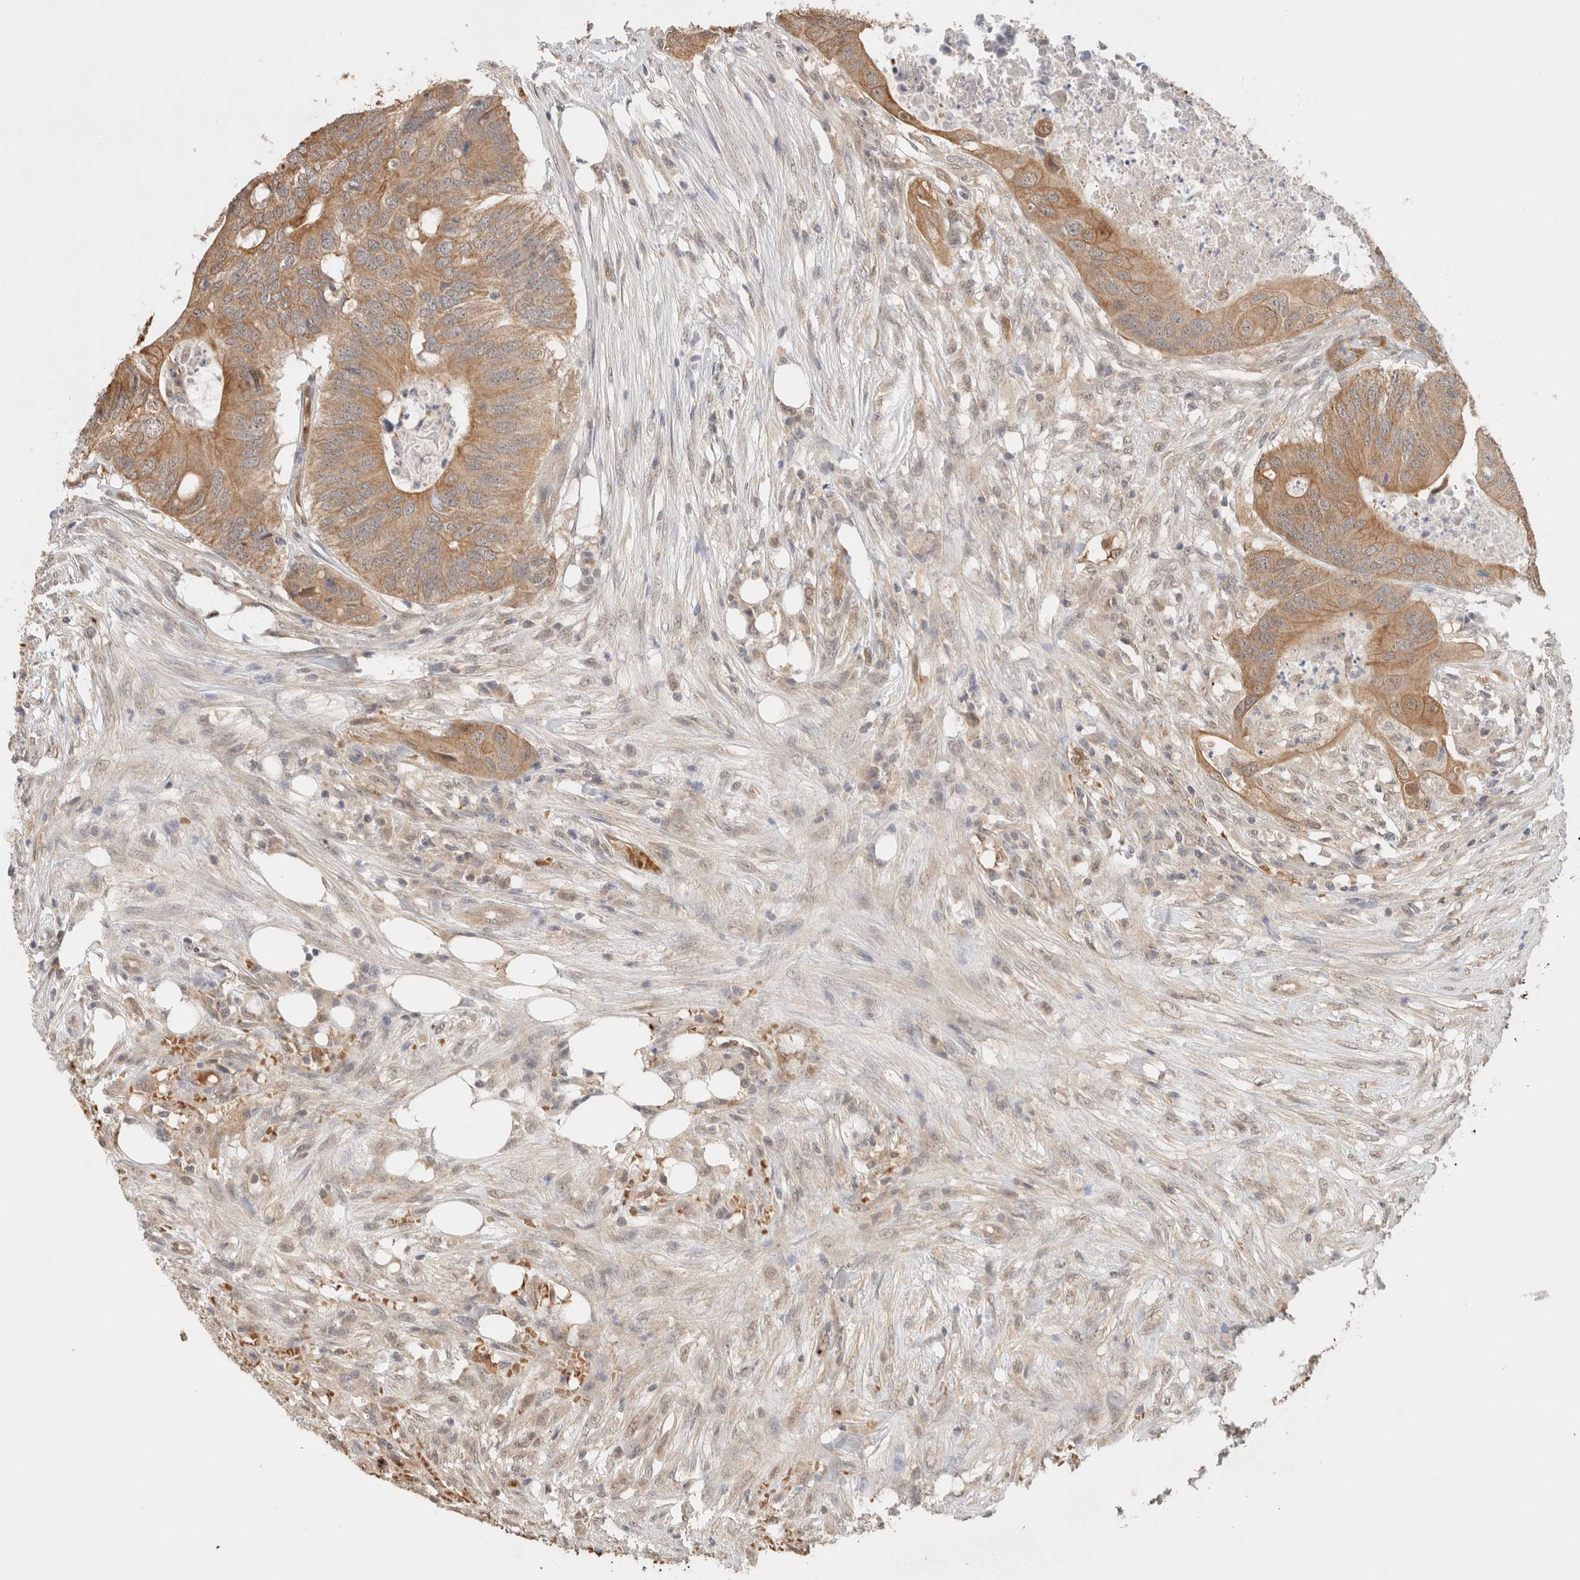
{"staining": {"intensity": "moderate", "quantity": ">75%", "location": "cytoplasmic/membranous"}, "tissue": "colorectal cancer", "cell_type": "Tumor cells", "image_type": "cancer", "snomed": [{"axis": "morphology", "description": "Adenocarcinoma, NOS"}, {"axis": "topography", "description": "Colon"}], "caption": "Colorectal cancer (adenocarcinoma) was stained to show a protein in brown. There is medium levels of moderate cytoplasmic/membranous positivity in approximately >75% of tumor cells.", "gene": "CA13", "patient": {"sex": "male", "age": 71}}